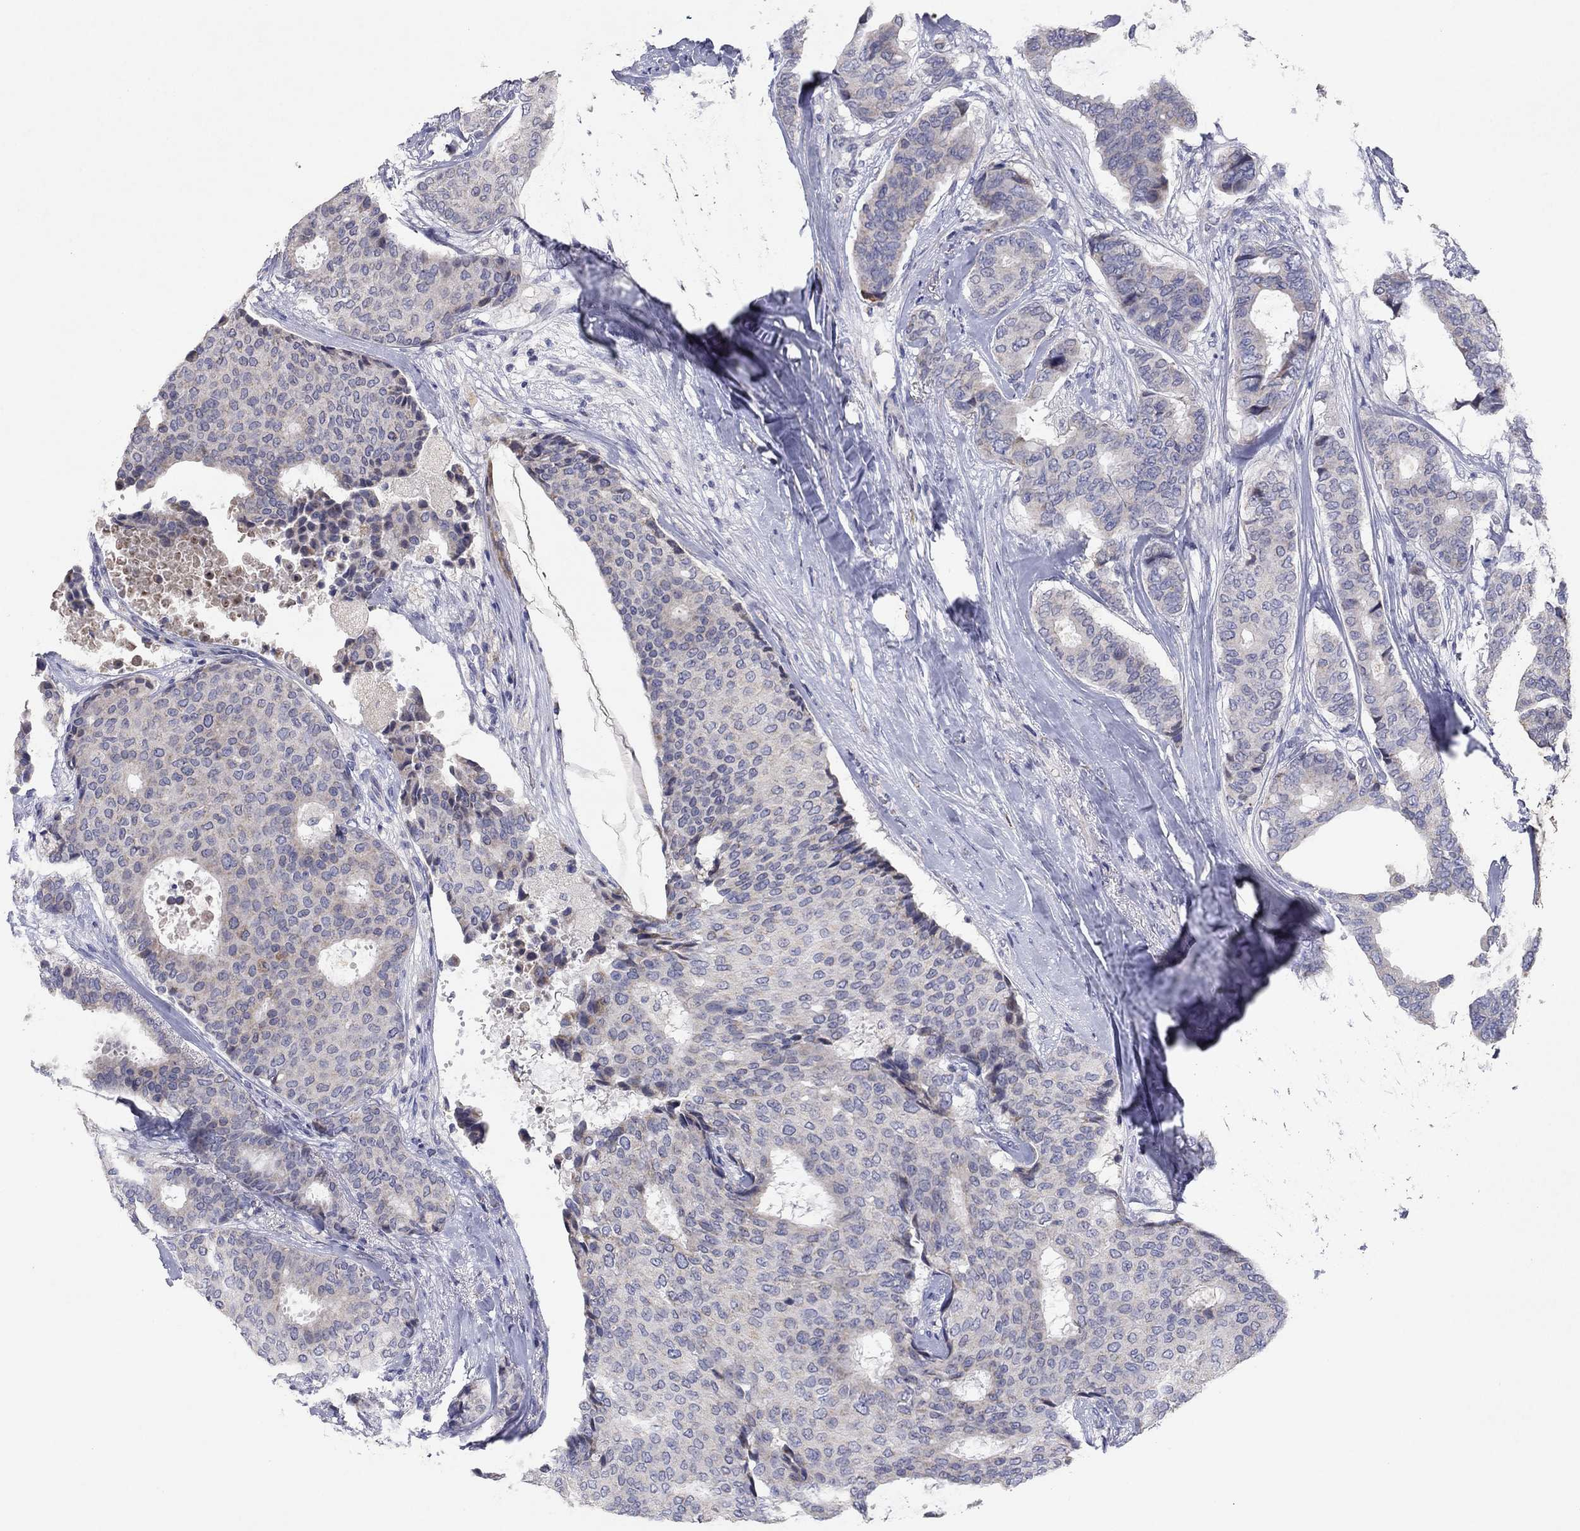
{"staining": {"intensity": "negative", "quantity": "none", "location": "none"}, "tissue": "breast cancer", "cell_type": "Tumor cells", "image_type": "cancer", "snomed": [{"axis": "morphology", "description": "Duct carcinoma"}, {"axis": "topography", "description": "Breast"}], "caption": "This is an immunohistochemistry (IHC) histopathology image of human invasive ductal carcinoma (breast). There is no positivity in tumor cells.", "gene": "PTGDS", "patient": {"sex": "female", "age": 75}}